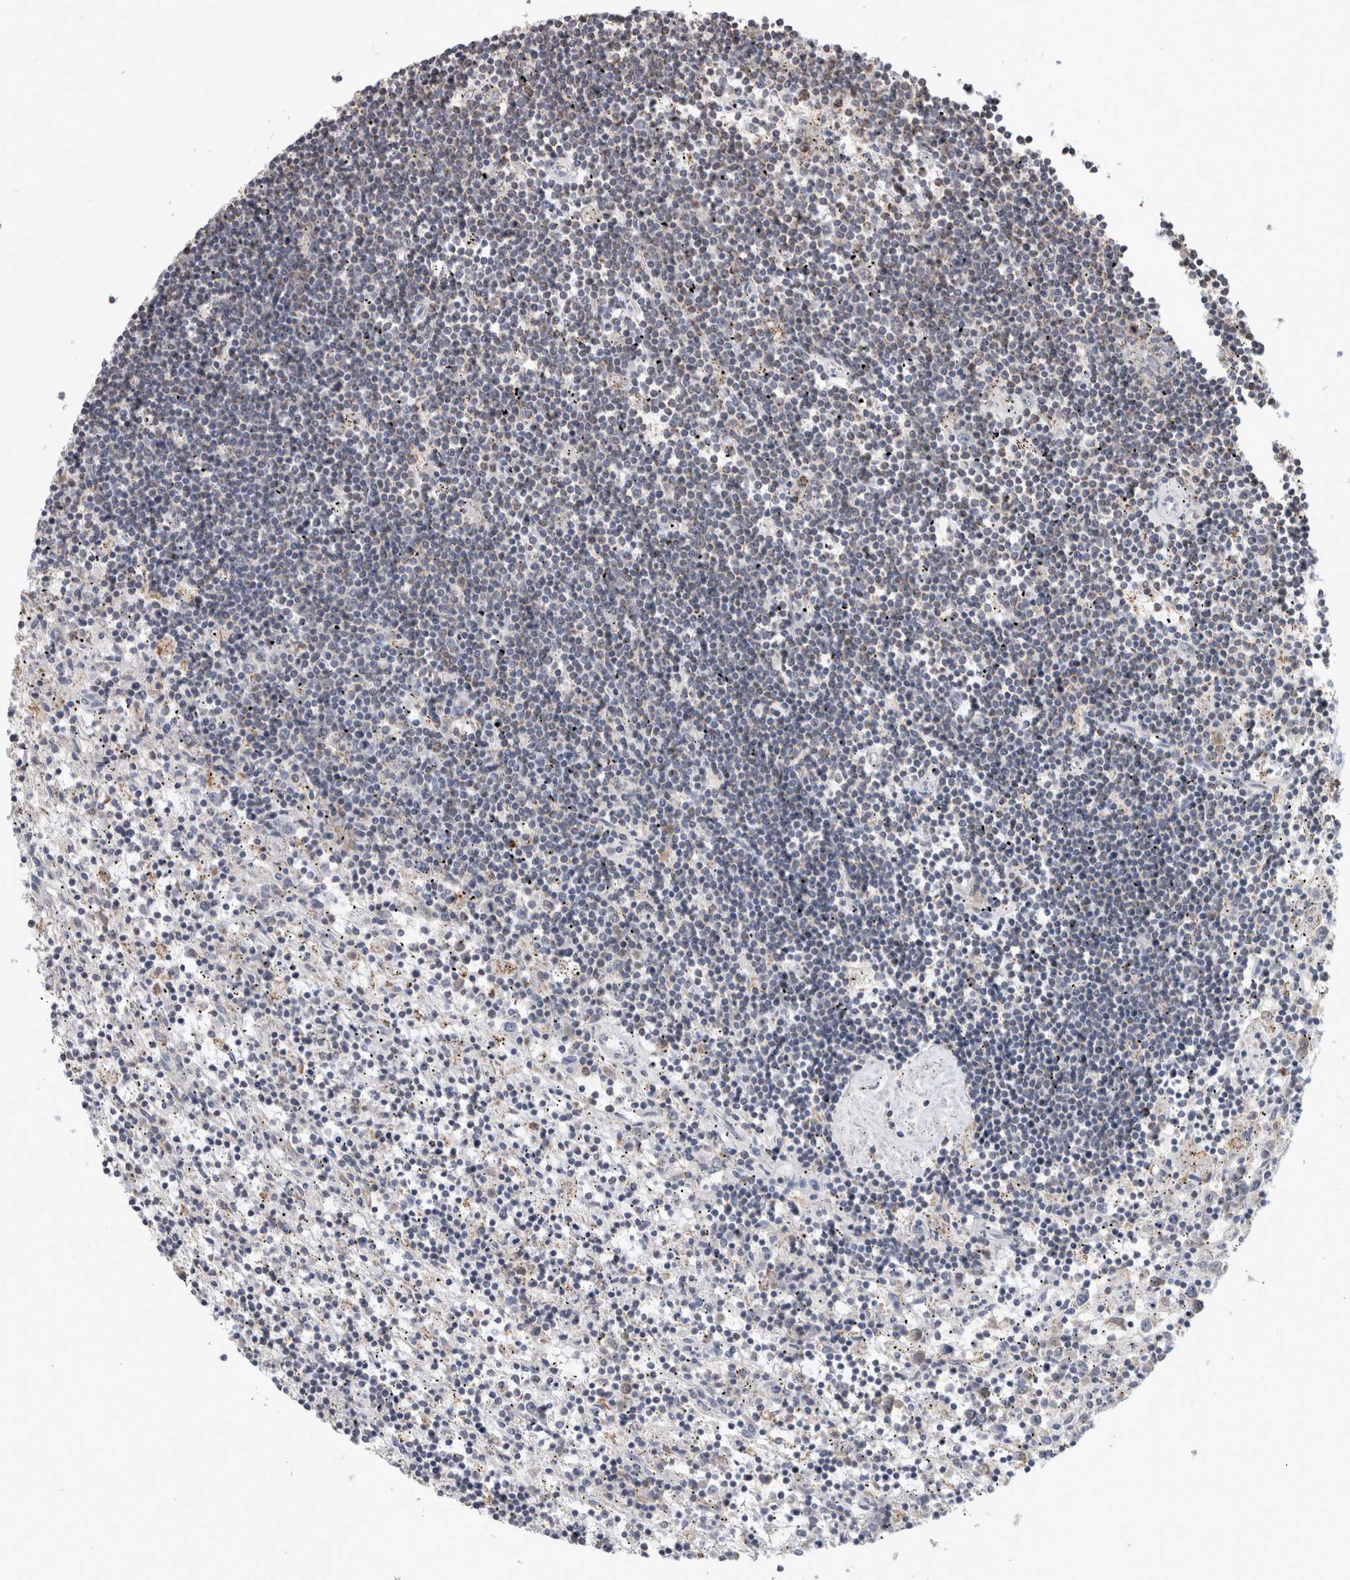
{"staining": {"intensity": "negative", "quantity": "none", "location": "none"}, "tissue": "lymphoma", "cell_type": "Tumor cells", "image_type": "cancer", "snomed": [{"axis": "morphology", "description": "Malignant lymphoma, non-Hodgkin's type, Low grade"}, {"axis": "topography", "description": "Spleen"}], "caption": "Lymphoma was stained to show a protein in brown. There is no significant expression in tumor cells.", "gene": "ST8SIA1", "patient": {"sex": "male", "age": 76}}